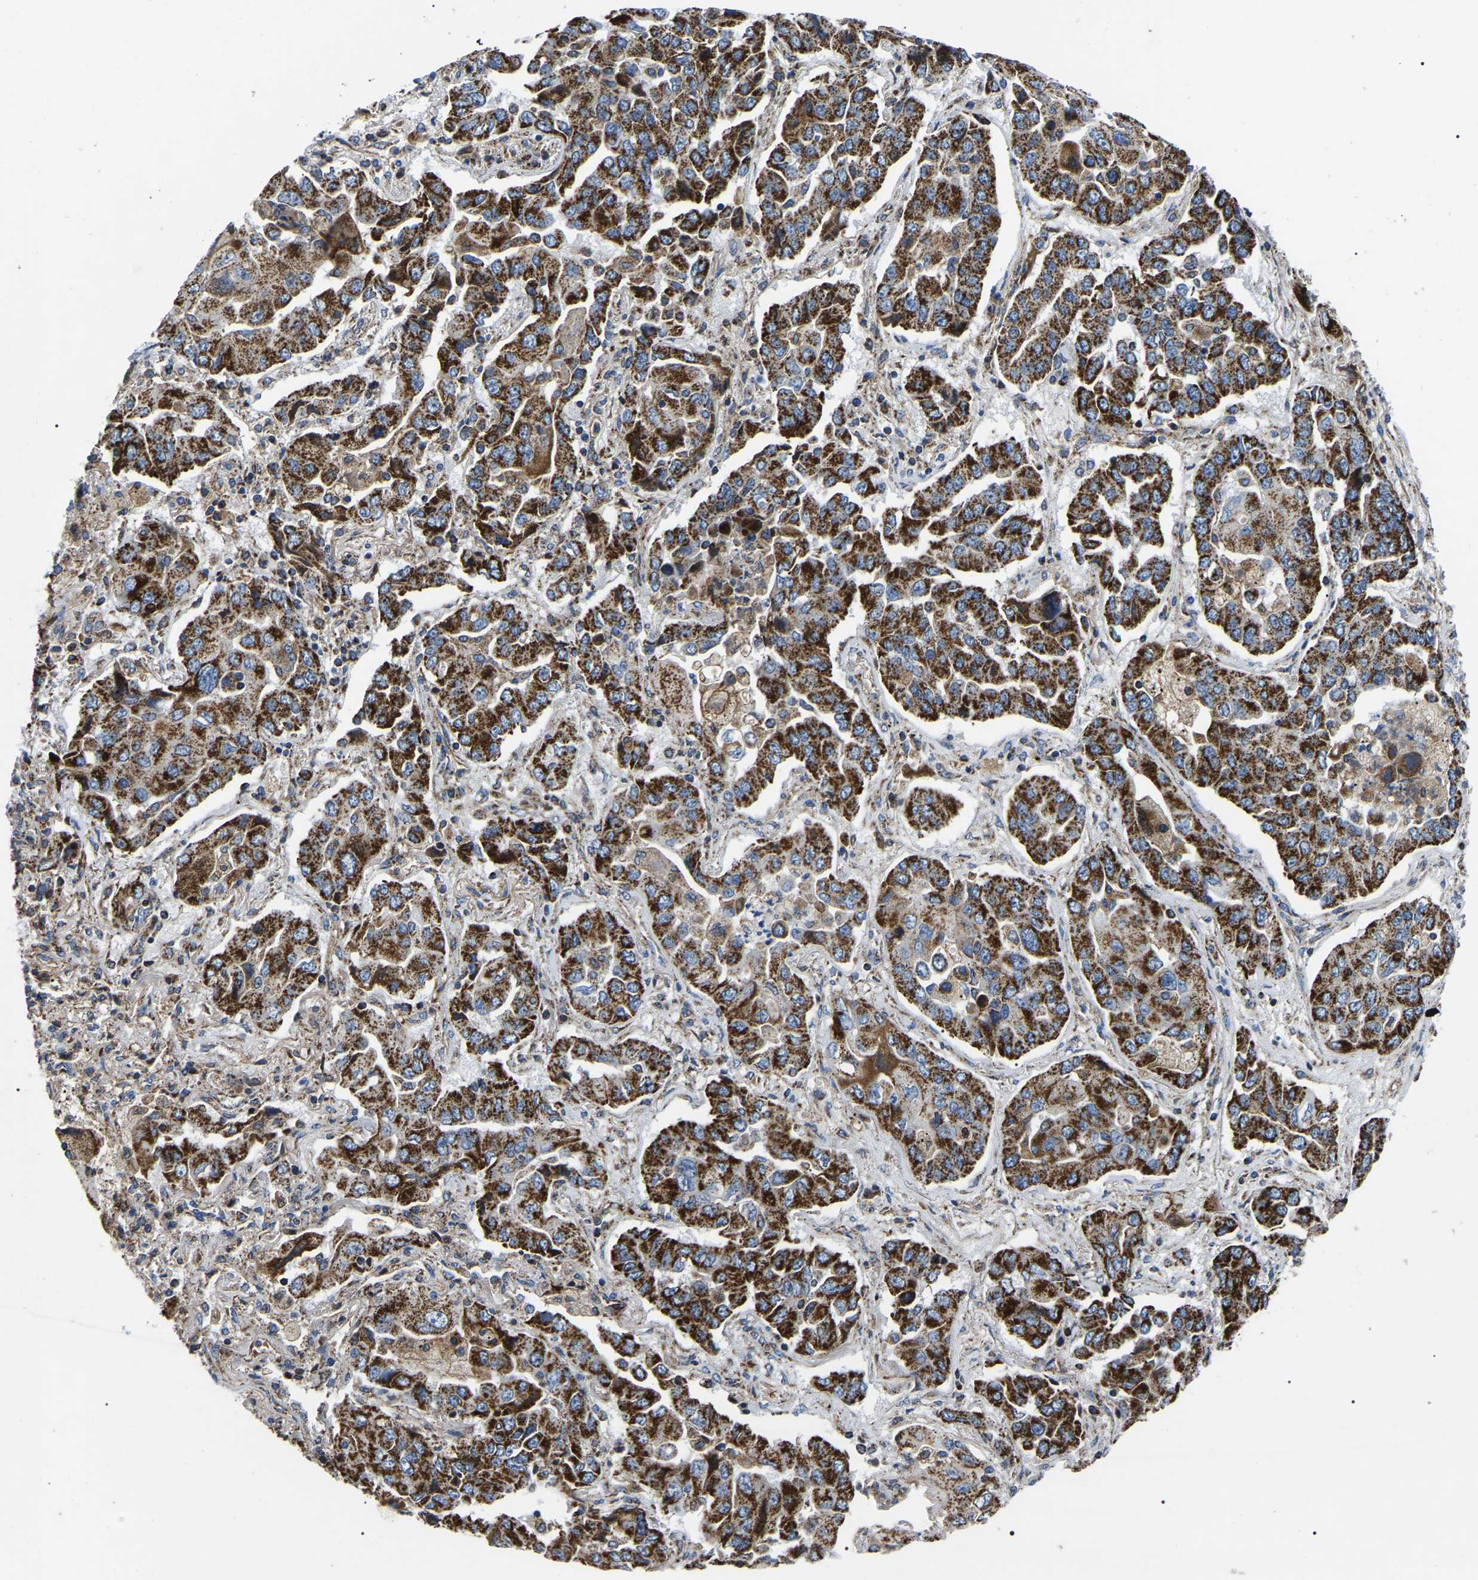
{"staining": {"intensity": "strong", "quantity": ">75%", "location": "cytoplasmic/membranous"}, "tissue": "lung cancer", "cell_type": "Tumor cells", "image_type": "cancer", "snomed": [{"axis": "morphology", "description": "Adenocarcinoma, NOS"}, {"axis": "topography", "description": "Lung"}], "caption": "Immunohistochemical staining of lung cancer reveals high levels of strong cytoplasmic/membranous positivity in about >75% of tumor cells. (Brightfield microscopy of DAB IHC at high magnification).", "gene": "PPM1E", "patient": {"sex": "female", "age": 65}}